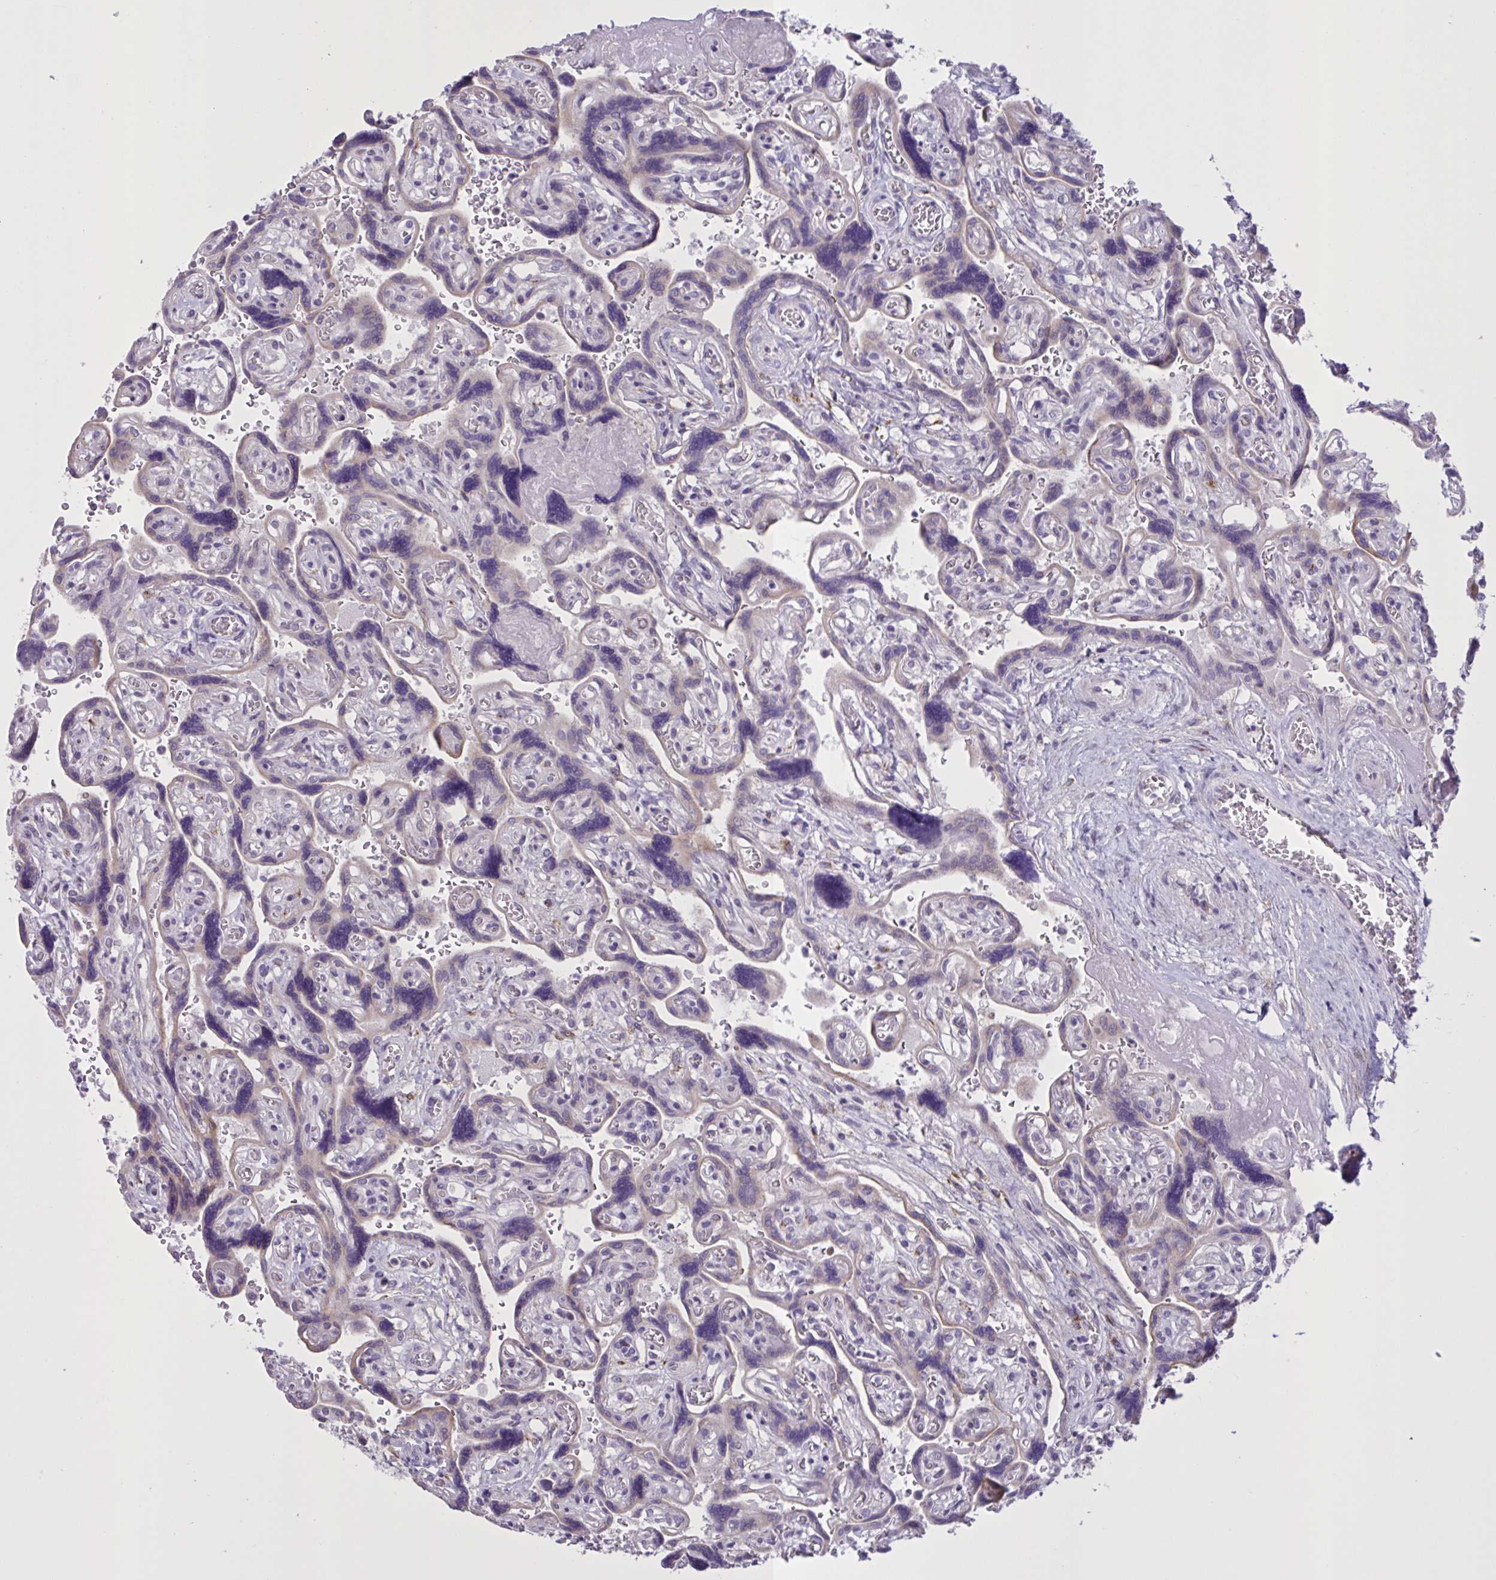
{"staining": {"intensity": "negative", "quantity": "none", "location": "none"}, "tissue": "placenta", "cell_type": "Decidual cells", "image_type": "normal", "snomed": [{"axis": "morphology", "description": "Normal tissue, NOS"}, {"axis": "topography", "description": "Placenta"}], "caption": "IHC image of benign placenta: placenta stained with DAB exhibits no significant protein positivity in decidual cells.", "gene": "MRGPRX2", "patient": {"sex": "female", "age": 32}}